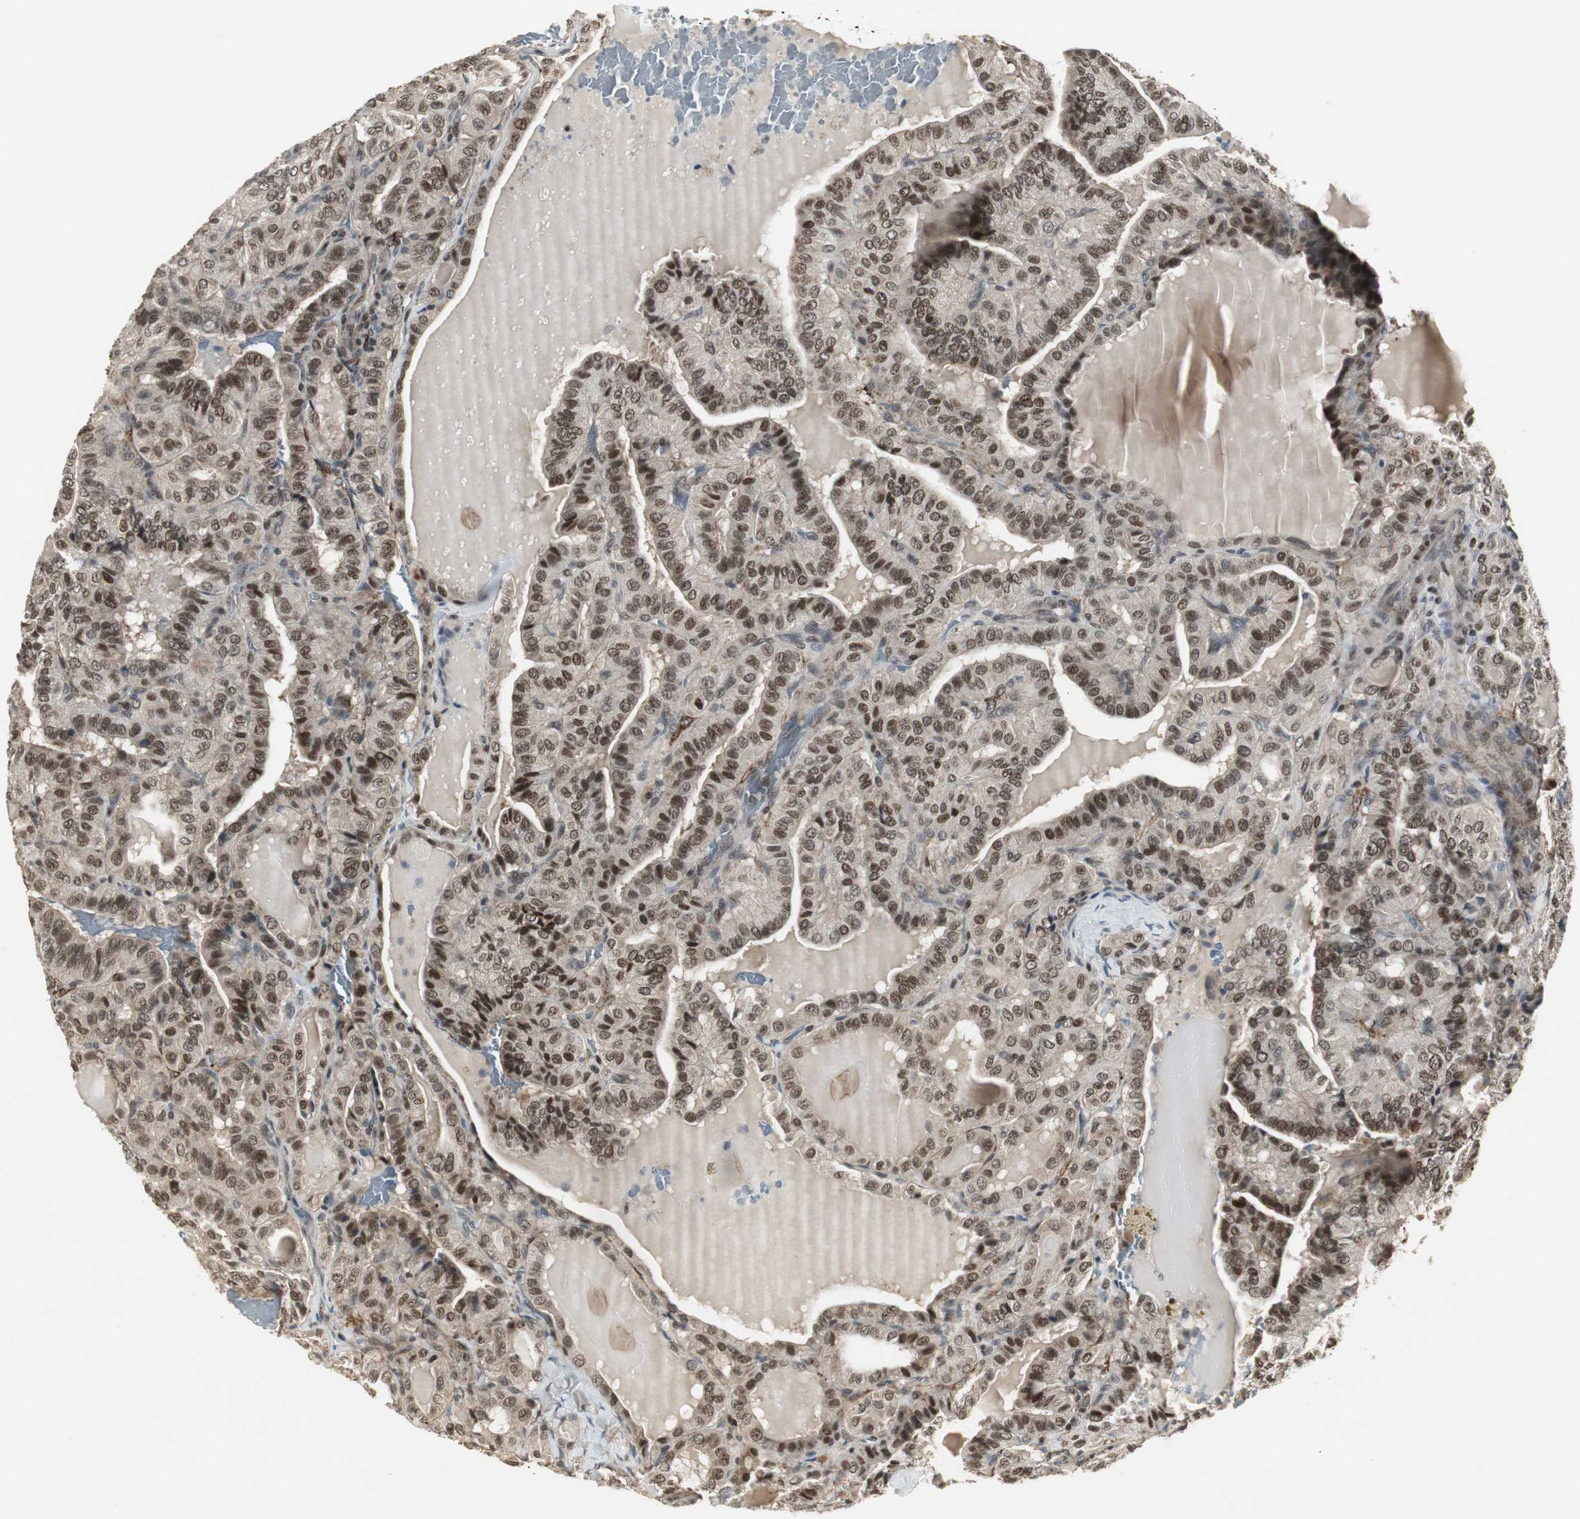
{"staining": {"intensity": "moderate", "quantity": ">75%", "location": "nuclear"}, "tissue": "thyroid cancer", "cell_type": "Tumor cells", "image_type": "cancer", "snomed": [{"axis": "morphology", "description": "Papillary adenocarcinoma, NOS"}, {"axis": "topography", "description": "Thyroid gland"}], "caption": "Immunohistochemistry micrograph of thyroid papillary adenocarcinoma stained for a protein (brown), which reveals medium levels of moderate nuclear positivity in approximately >75% of tumor cells.", "gene": "MPG", "patient": {"sex": "male", "age": 77}}